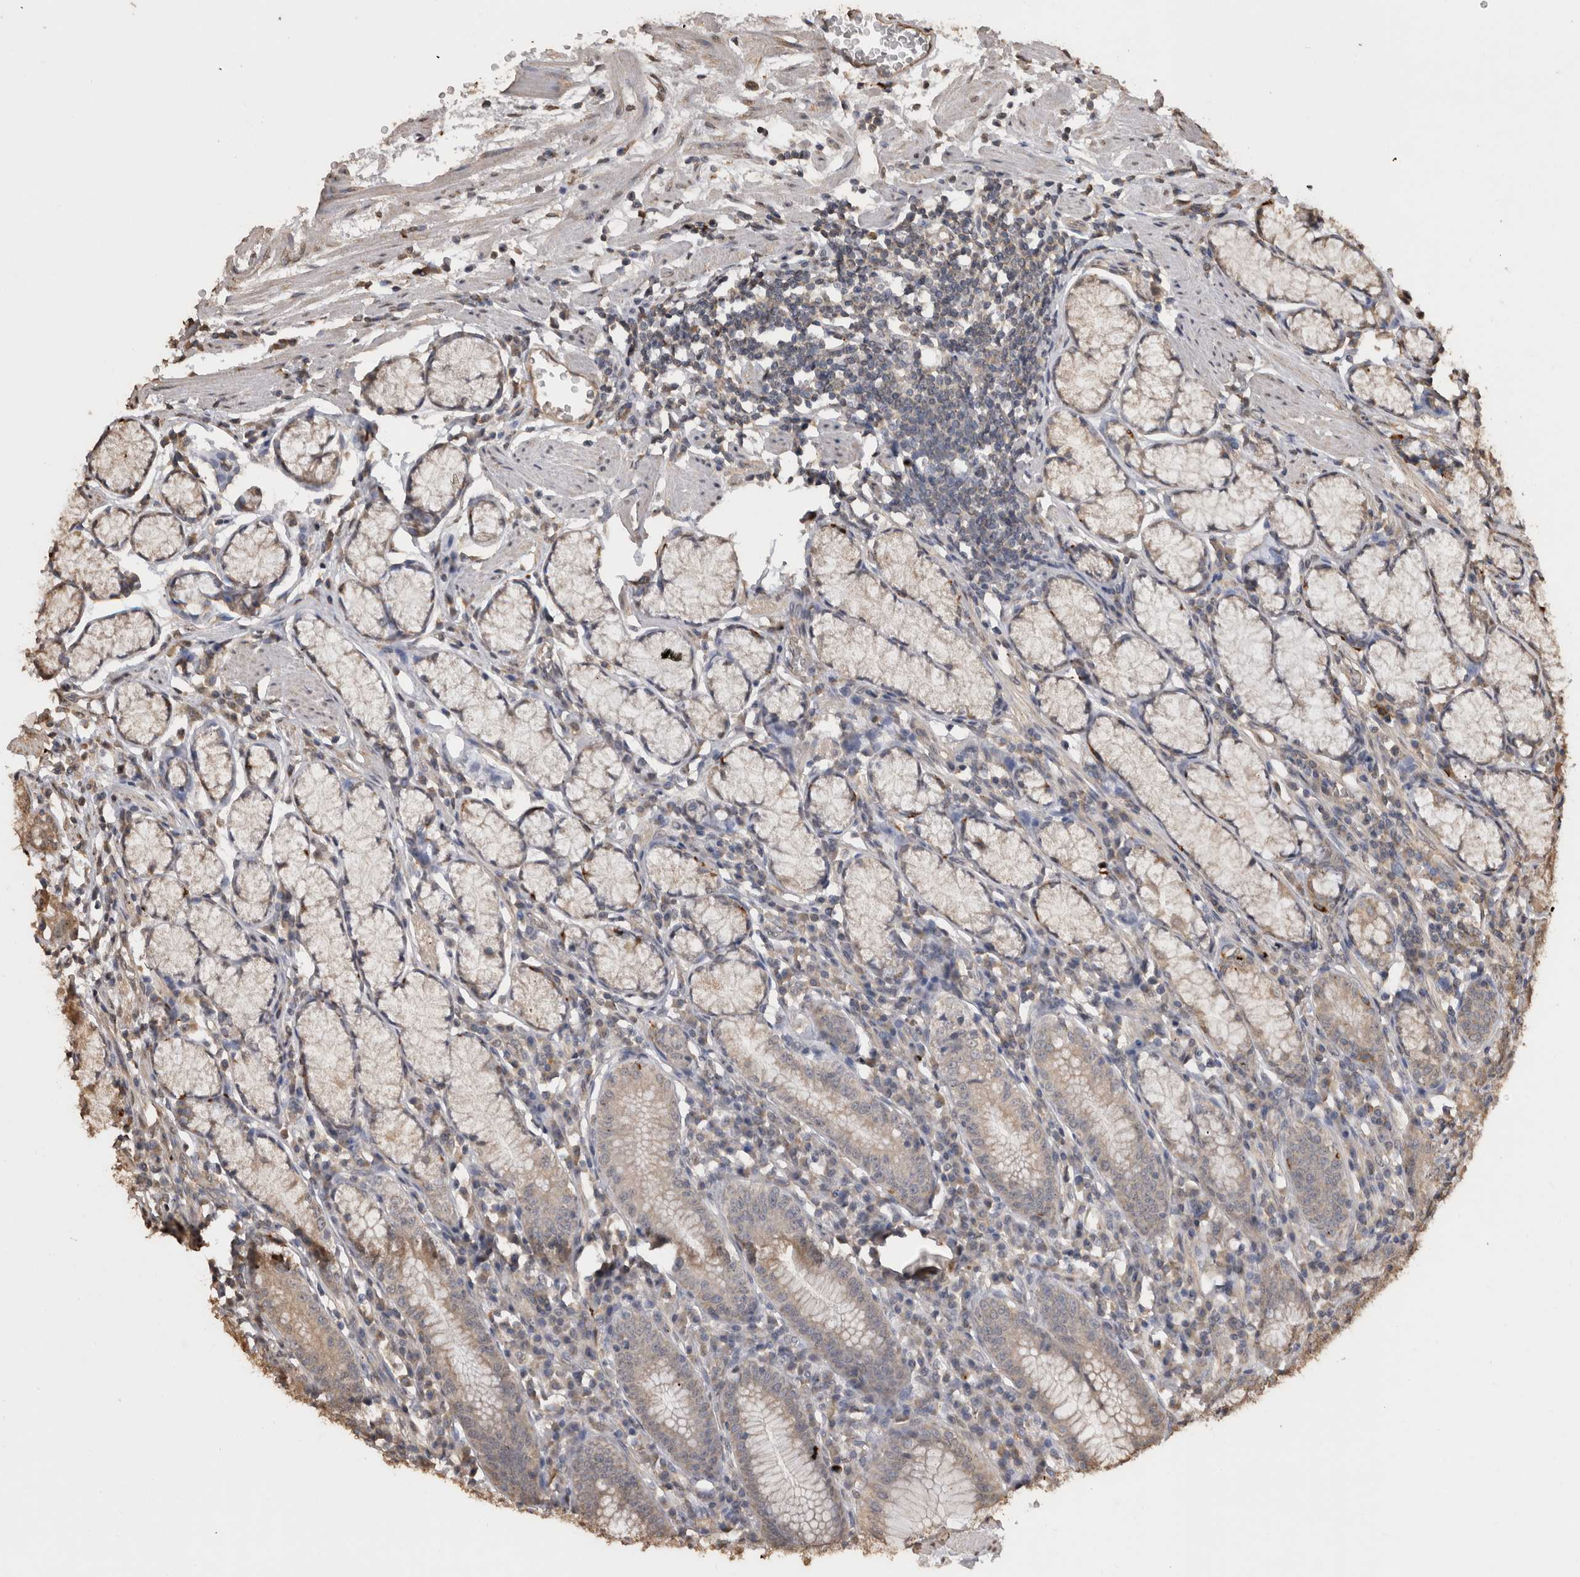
{"staining": {"intensity": "moderate", "quantity": "25%-75%", "location": "cytoplasmic/membranous"}, "tissue": "stomach", "cell_type": "Glandular cells", "image_type": "normal", "snomed": [{"axis": "morphology", "description": "Normal tissue, NOS"}, {"axis": "topography", "description": "Stomach"}], "caption": "Immunohistochemistry of benign stomach exhibits medium levels of moderate cytoplasmic/membranous staining in approximately 25%-75% of glandular cells. Nuclei are stained in blue.", "gene": "SOCS5", "patient": {"sex": "male", "age": 55}}